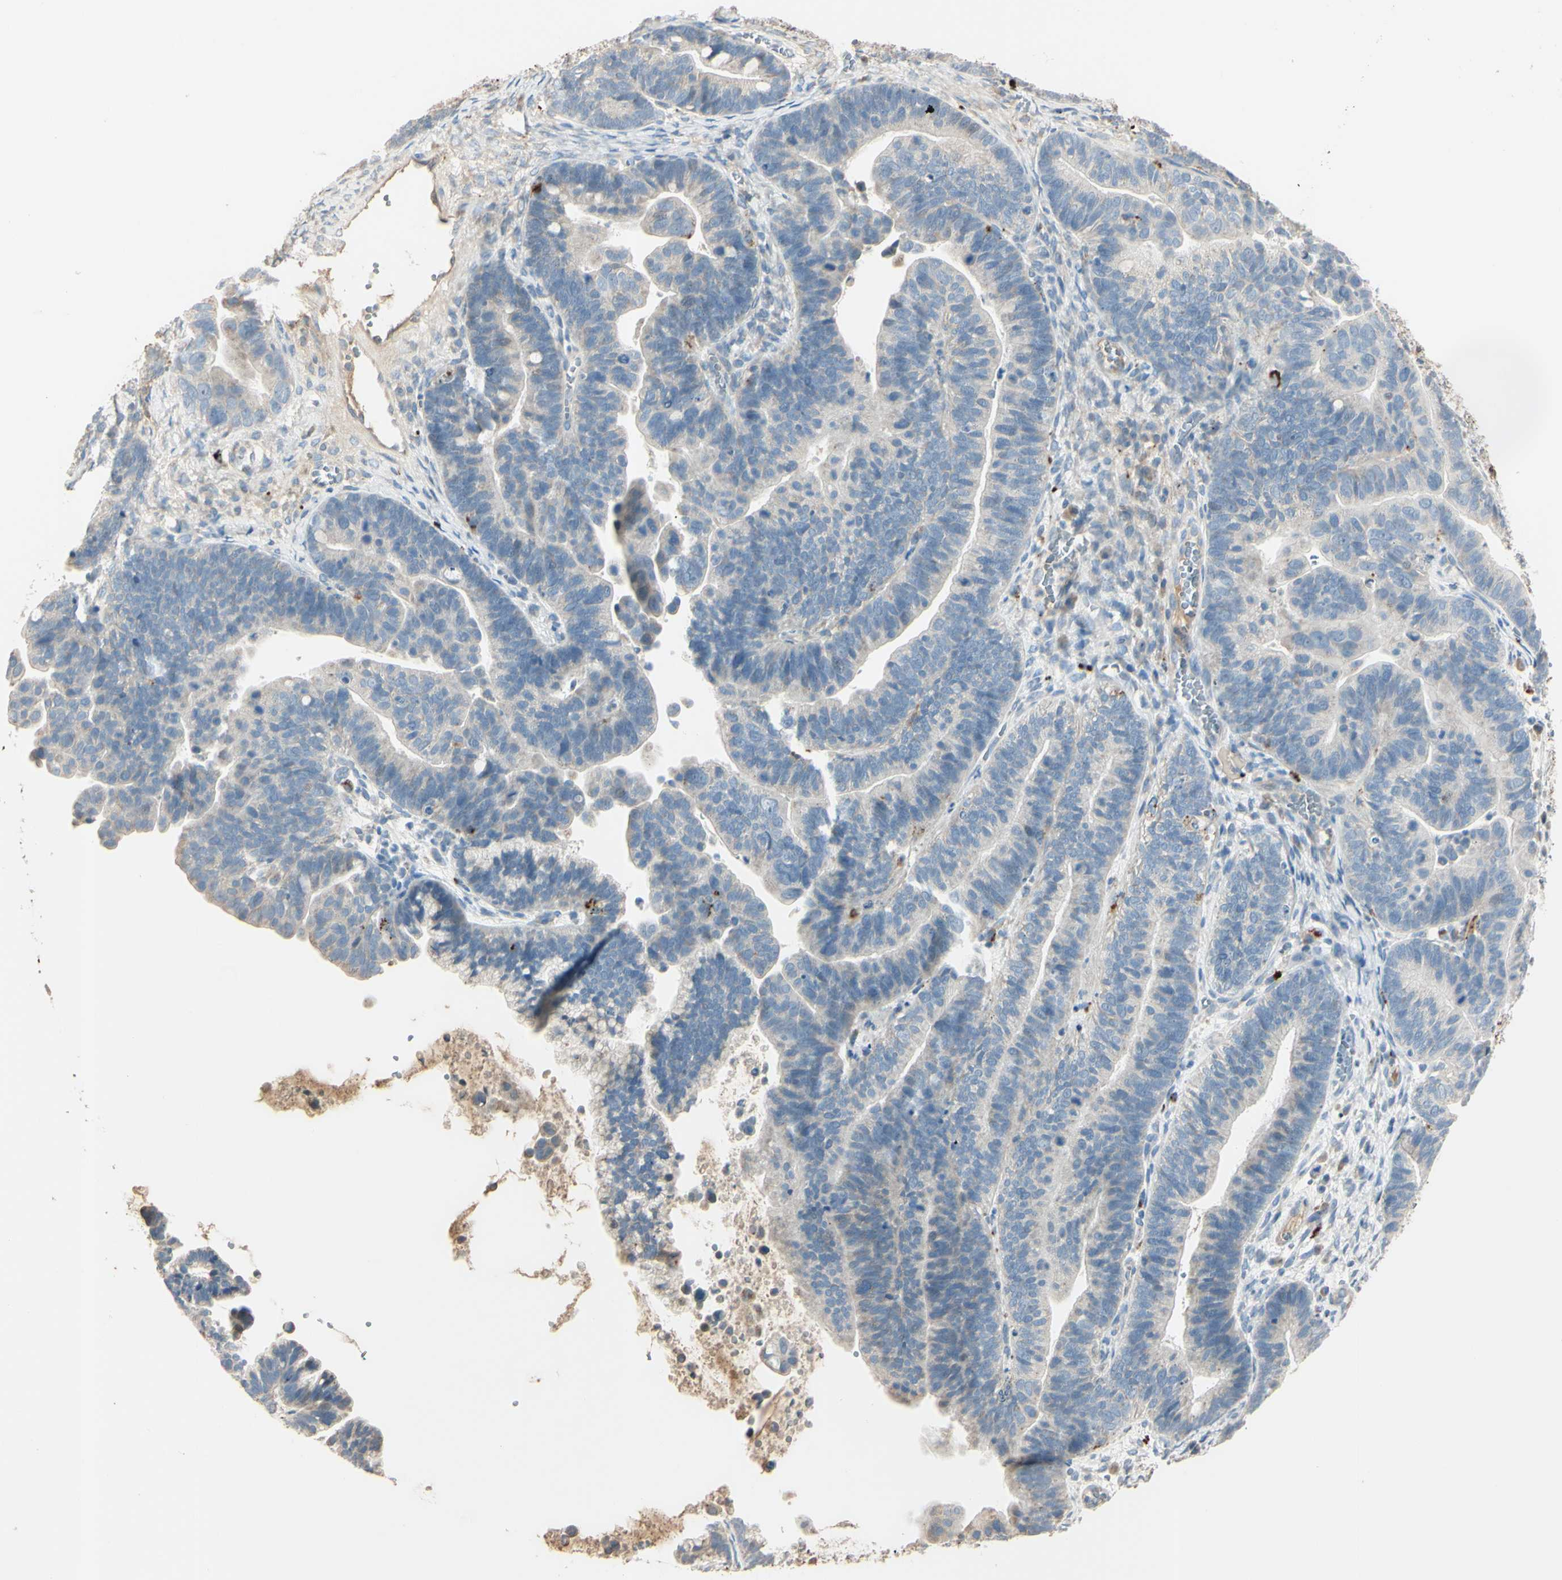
{"staining": {"intensity": "weak", "quantity": ">75%", "location": "cytoplasmic/membranous"}, "tissue": "ovarian cancer", "cell_type": "Tumor cells", "image_type": "cancer", "snomed": [{"axis": "morphology", "description": "Cystadenocarcinoma, serous, NOS"}, {"axis": "topography", "description": "Ovary"}], "caption": "The micrograph reveals a brown stain indicating the presence of a protein in the cytoplasmic/membranous of tumor cells in serous cystadenocarcinoma (ovarian).", "gene": "ANGPTL1", "patient": {"sex": "female", "age": 56}}